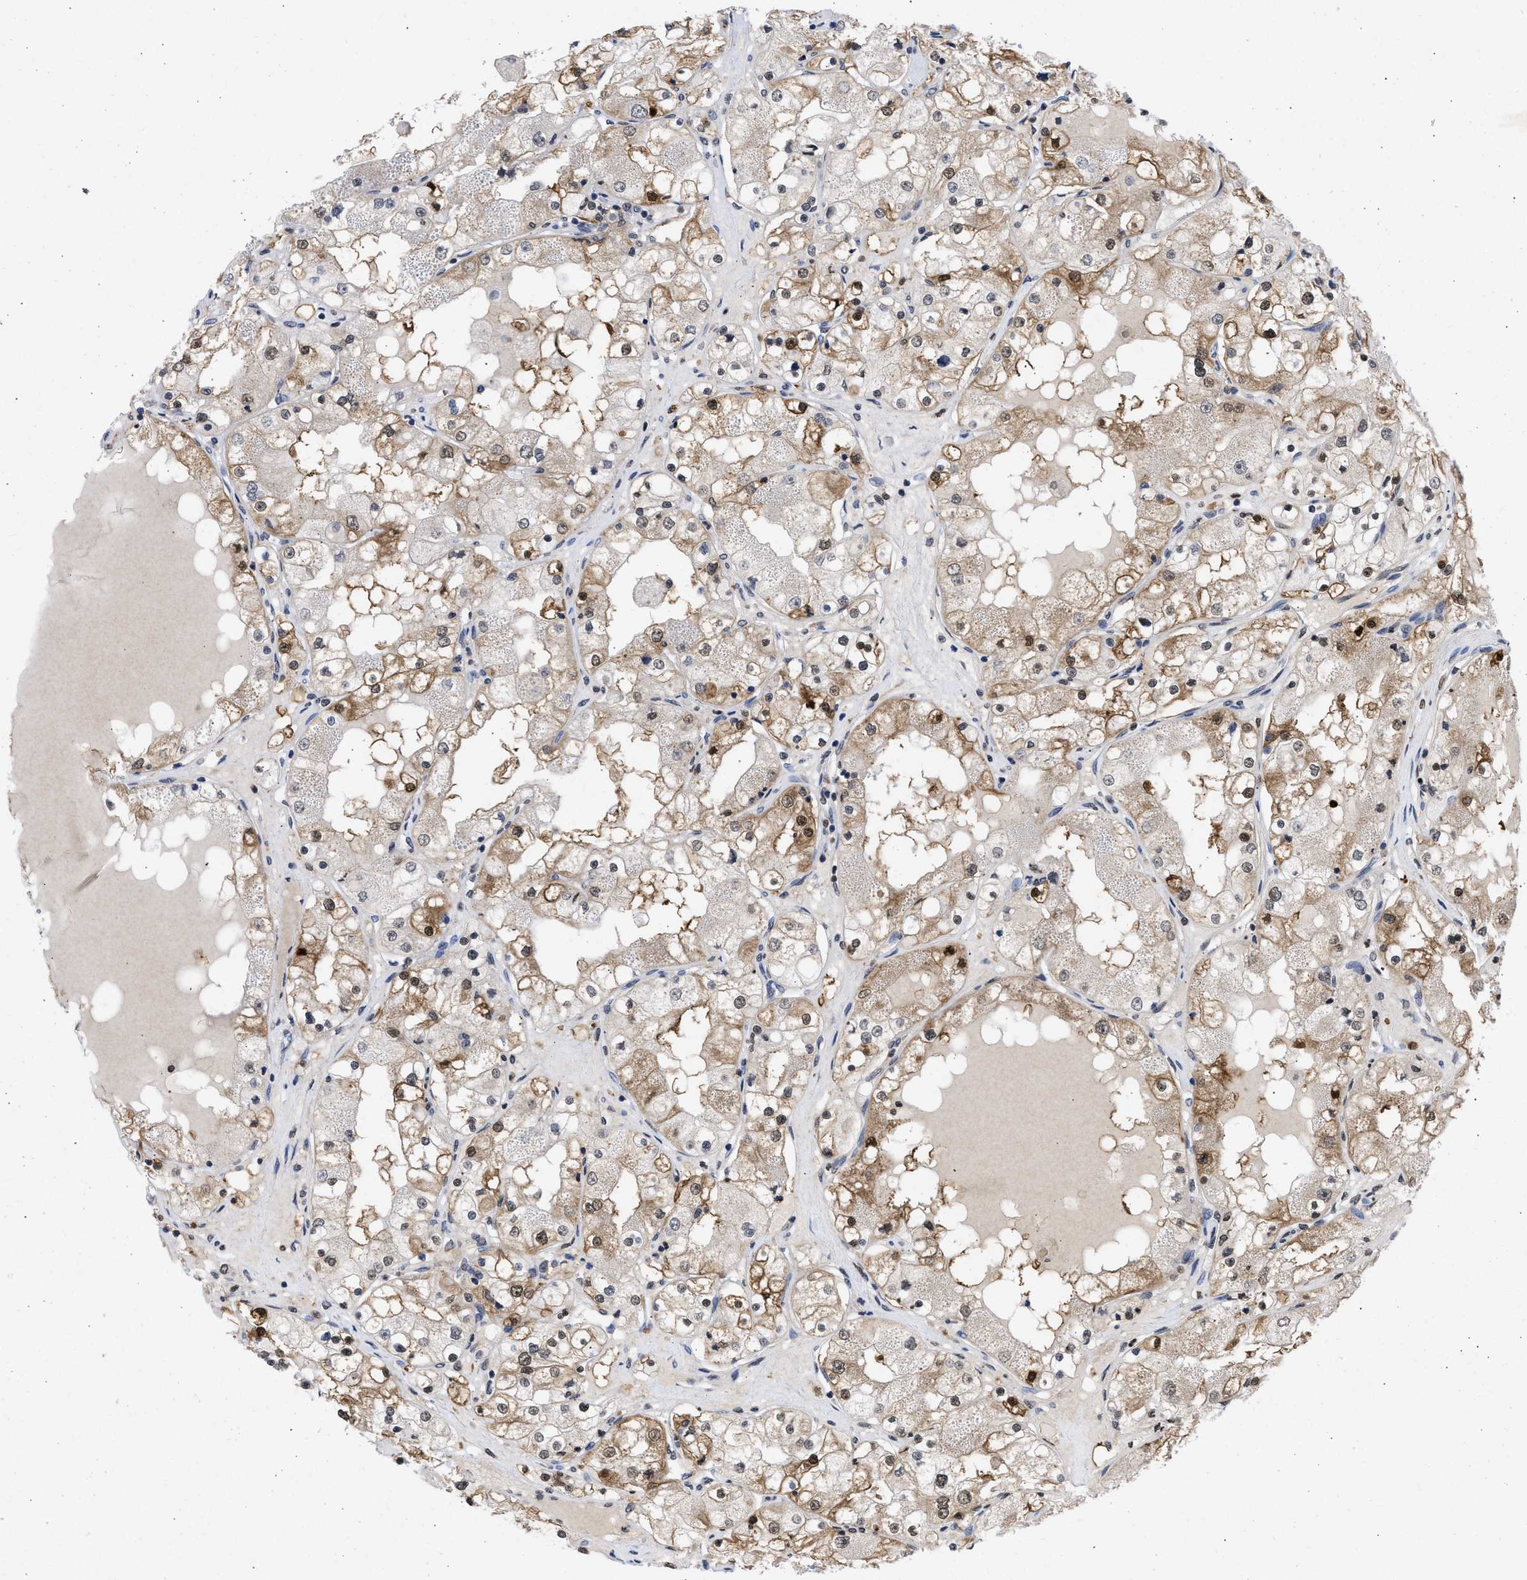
{"staining": {"intensity": "moderate", "quantity": ">75%", "location": "cytoplasmic/membranous,nuclear"}, "tissue": "renal cancer", "cell_type": "Tumor cells", "image_type": "cancer", "snomed": [{"axis": "morphology", "description": "Adenocarcinoma, NOS"}, {"axis": "topography", "description": "Kidney"}], "caption": "This histopathology image exhibits renal cancer (adenocarcinoma) stained with immunohistochemistry (IHC) to label a protein in brown. The cytoplasmic/membranous and nuclear of tumor cells show moderate positivity for the protein. Nuclei are counter-stained blue.", "gene": "NUP35", "patient": {"sex": "male", "age": 68}}